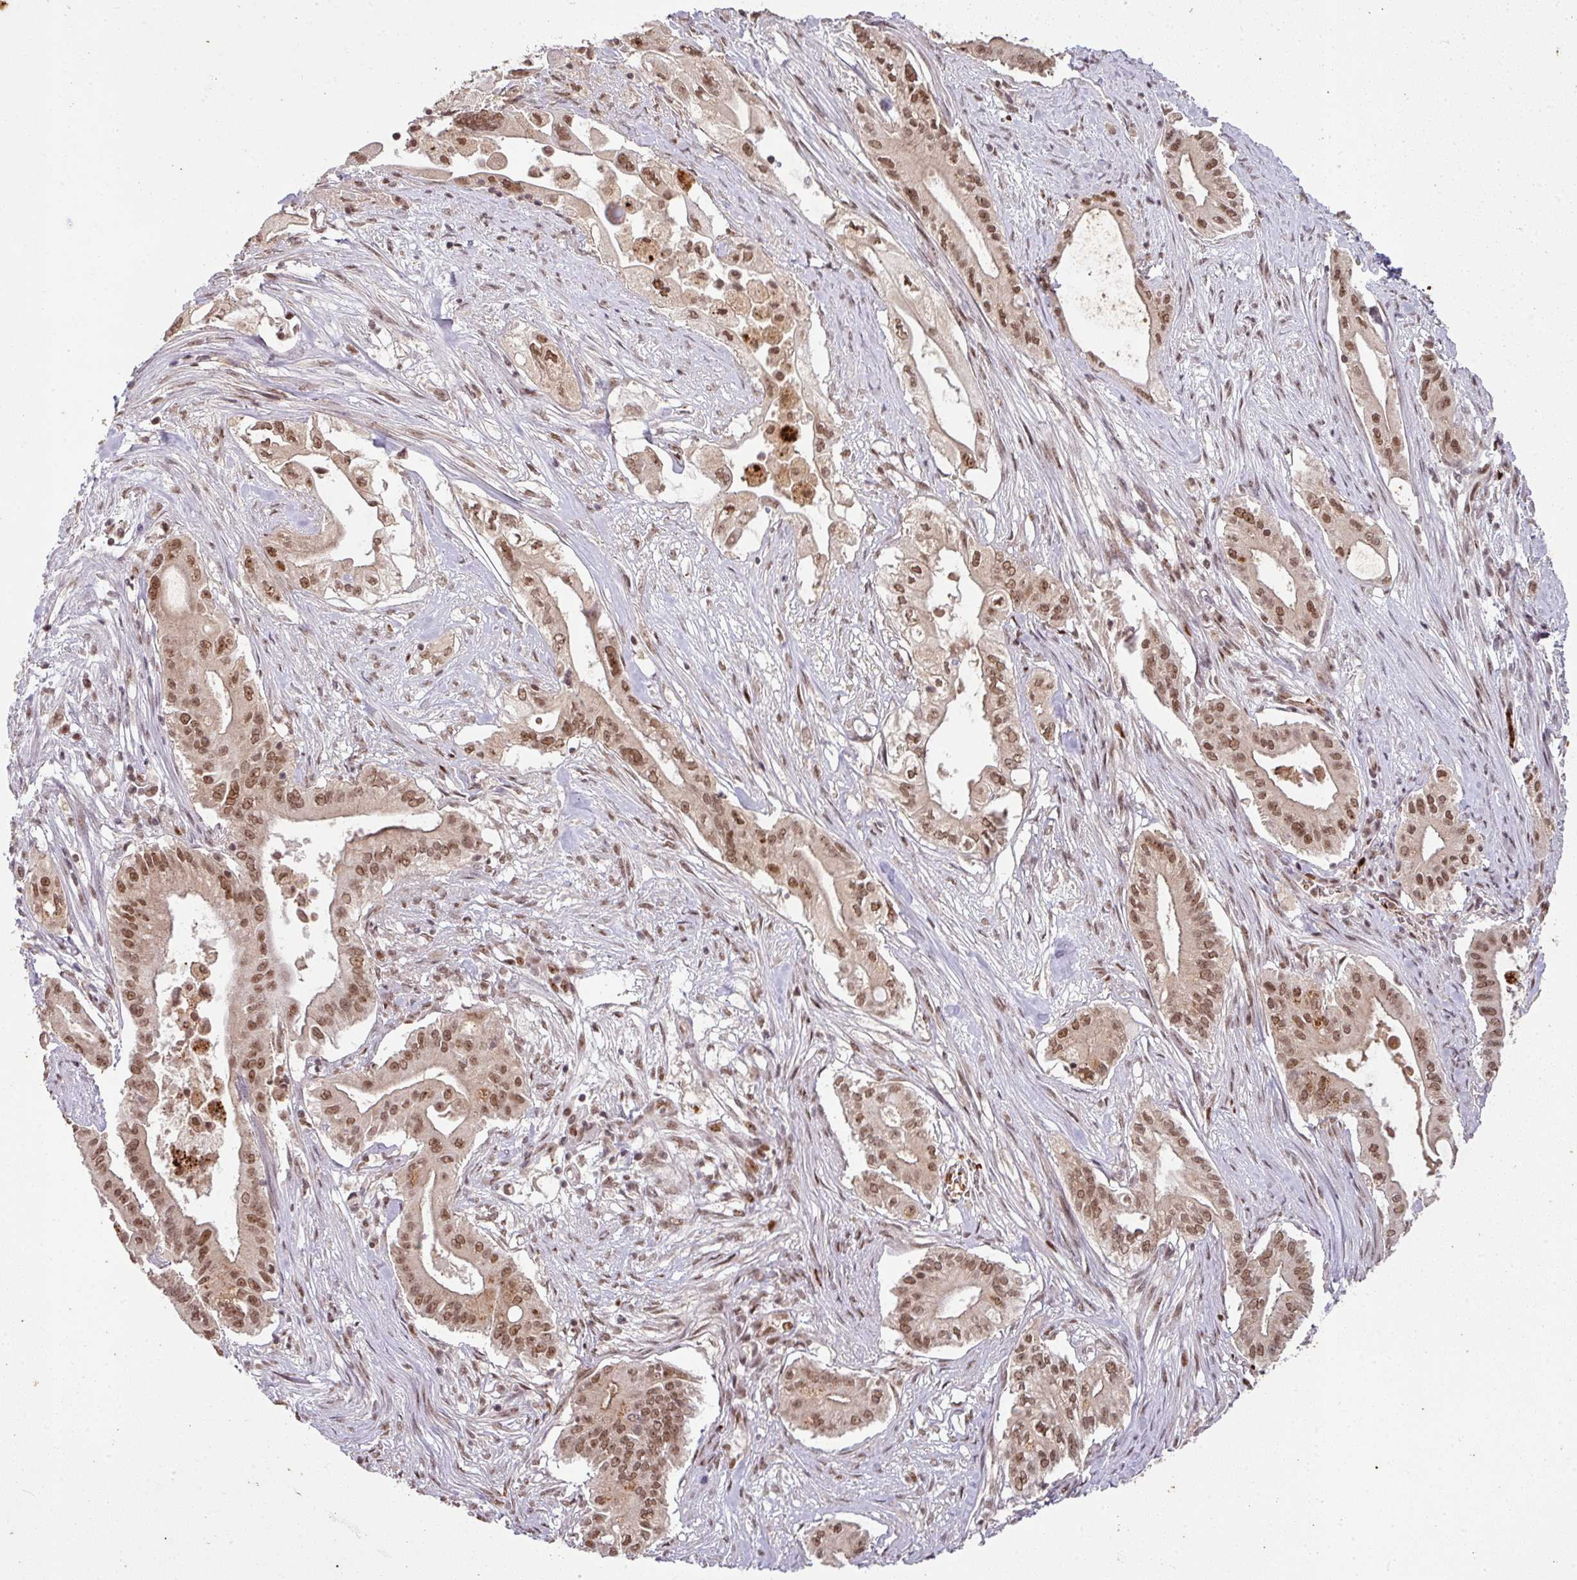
{"staining": {"intensity": "moderate", "quantity": ">75%", "location": "nuclear"}, "tissue": "pancreatic cancer", "cell_type": "Tumor cells", "image_type": "cancer", "snomed": [{"axis": "morphology", "description": "Adenocarcinoma, NOS"}, {"axis": "topography", "description": "Pancreas"}], "caption": "This is an image of immunohistochemistry staining of pancreatic cancer, which shows moderate expression in the nuclear of tumor cells.", "gene": "NEIL1", "patient": {"sex": "female", "age": 68}}